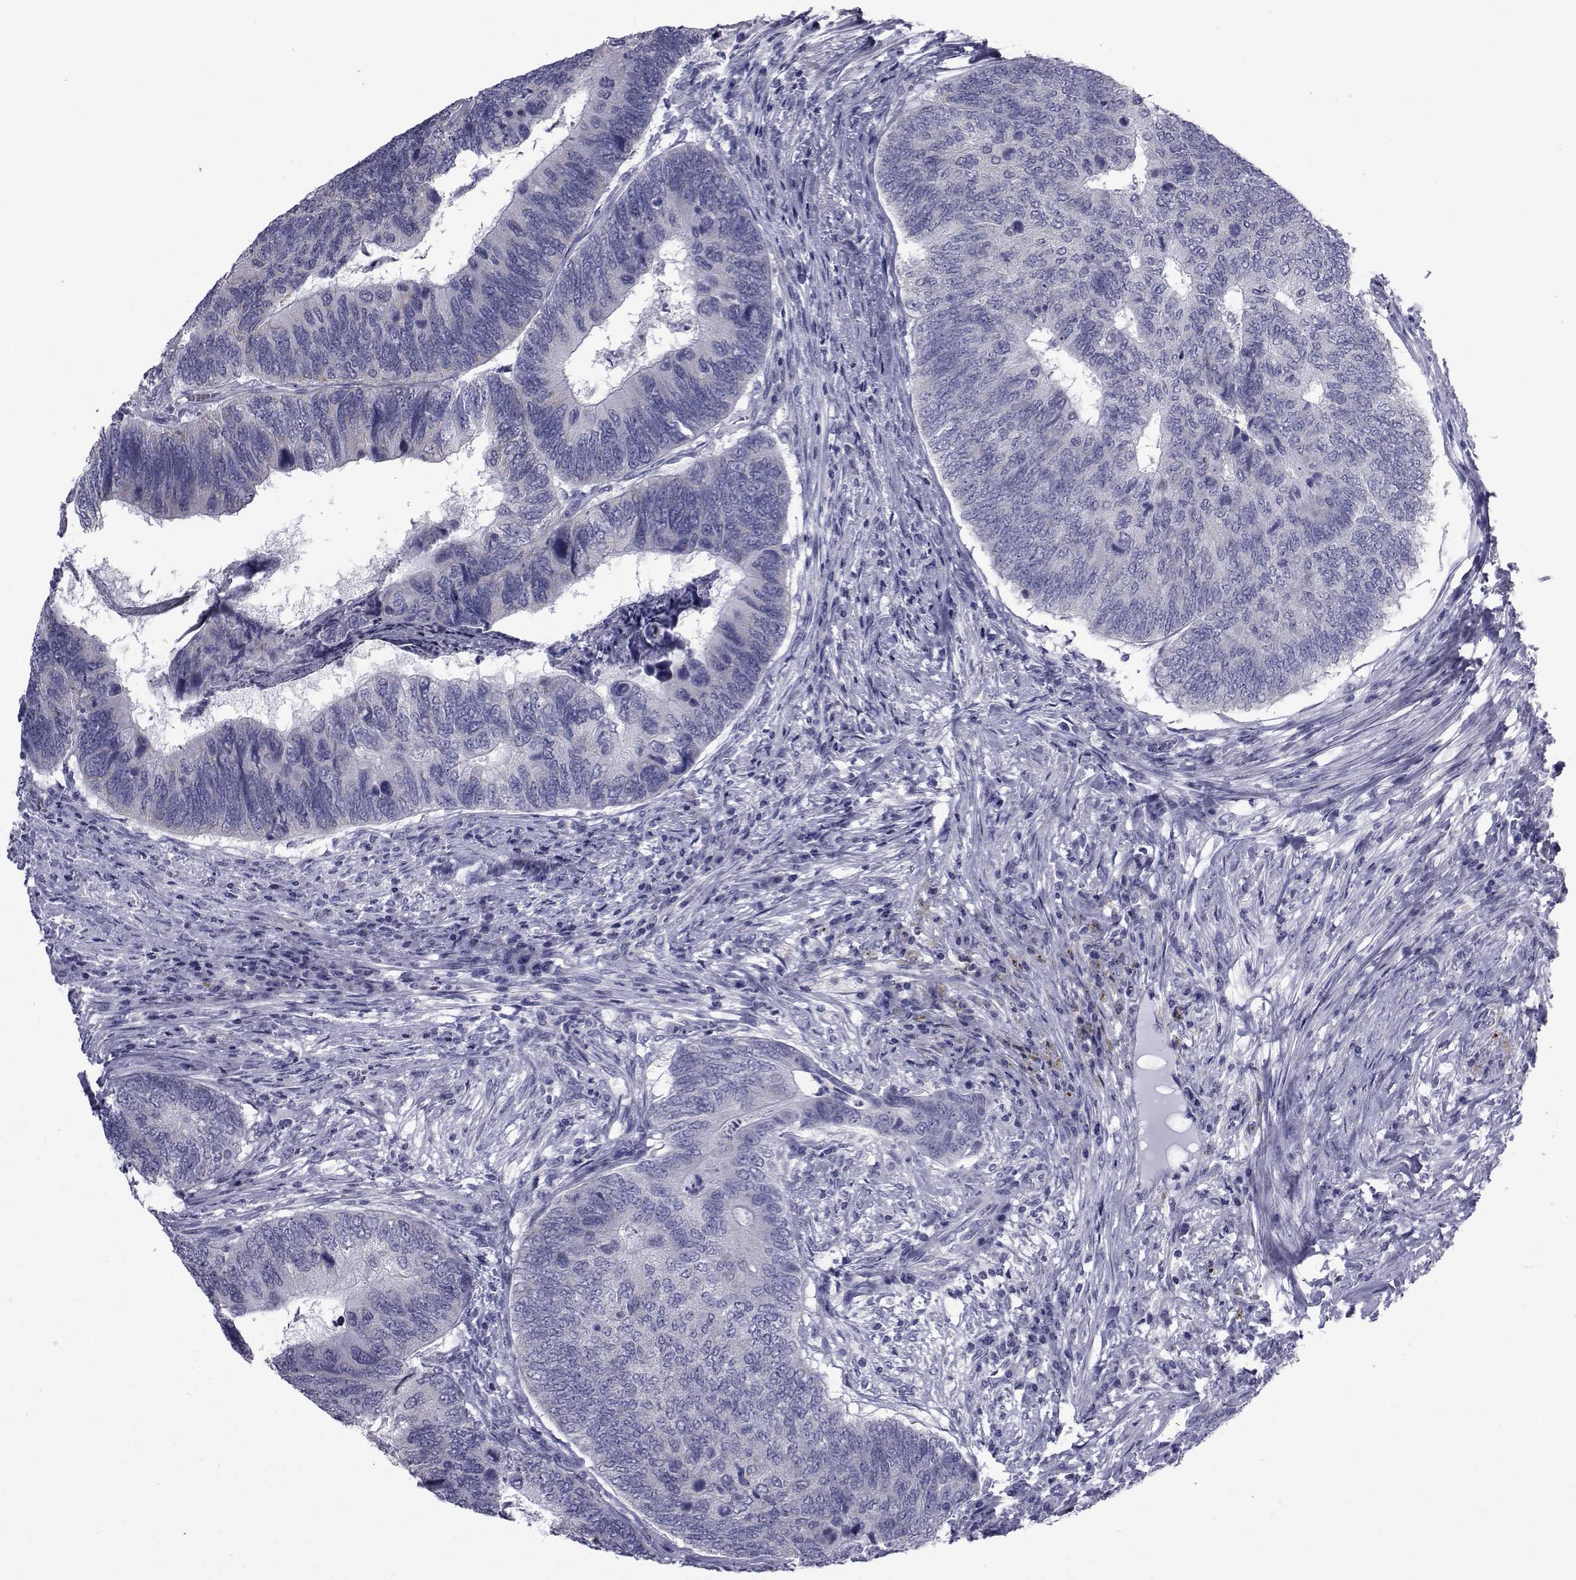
{"staining": {"intensity": "negative", "quantity": "none", "location": "none"}, "tissue": "colorectal cancer", "cell_type": "Tumor cells", "image_type": "cancer", "snomed": [{"axis": "morphology", "description": "Adenocarcinoma, NOS"}, {"axis": "topography", "description": "Colon"}], "caption": "An immunohistochemistry (IHC) image of colorectal cancer is shown. There is no staining in tumor cells of colorectal cancer.", "gene": "GKAP1", "patient": {"sex": "female", "age": 67}}